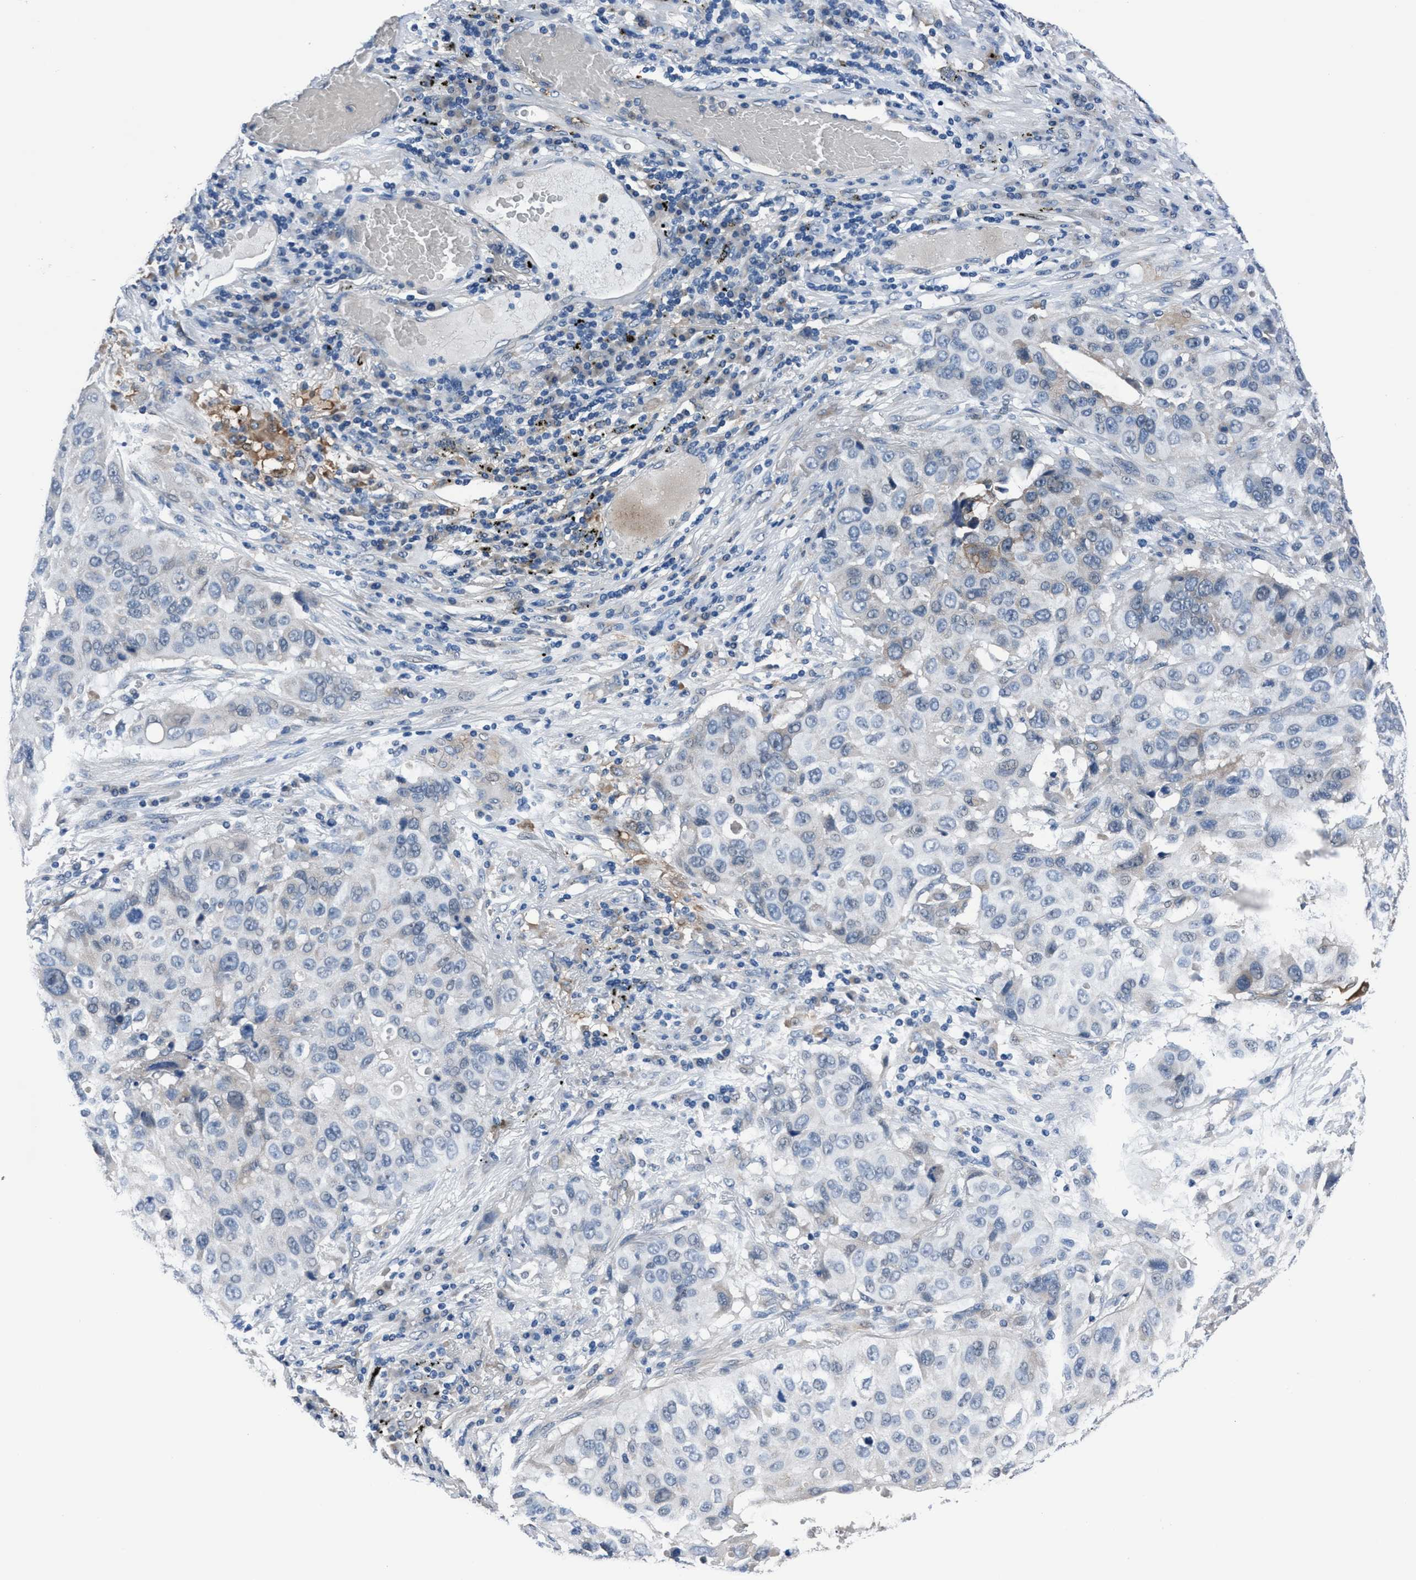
{"staining": {"intensity": "negative", "quantity": "none", "location": "none"}, "tissue": "lung cancer", "cell_type": "Tumor cells", "image_type": "cancer", "snomed": [{"axis": "morphology", "description": "Squamous cell carcinoma, NOS"}, {"axis": "topography", "description": "Lung"}], "caption": "A micrograph of squamous cell carcinoma (lung) stained for a protein reveals no brown staining in tumor cells. Brightfield microscopy of immunohistochemistry stained with DAB (3,3'-diaminobenzidine) (brown) and hematoxylin (blue), captured at high magnification.", "gene": "TMEM94", "patient": {"sex": "male", "age": 57}}